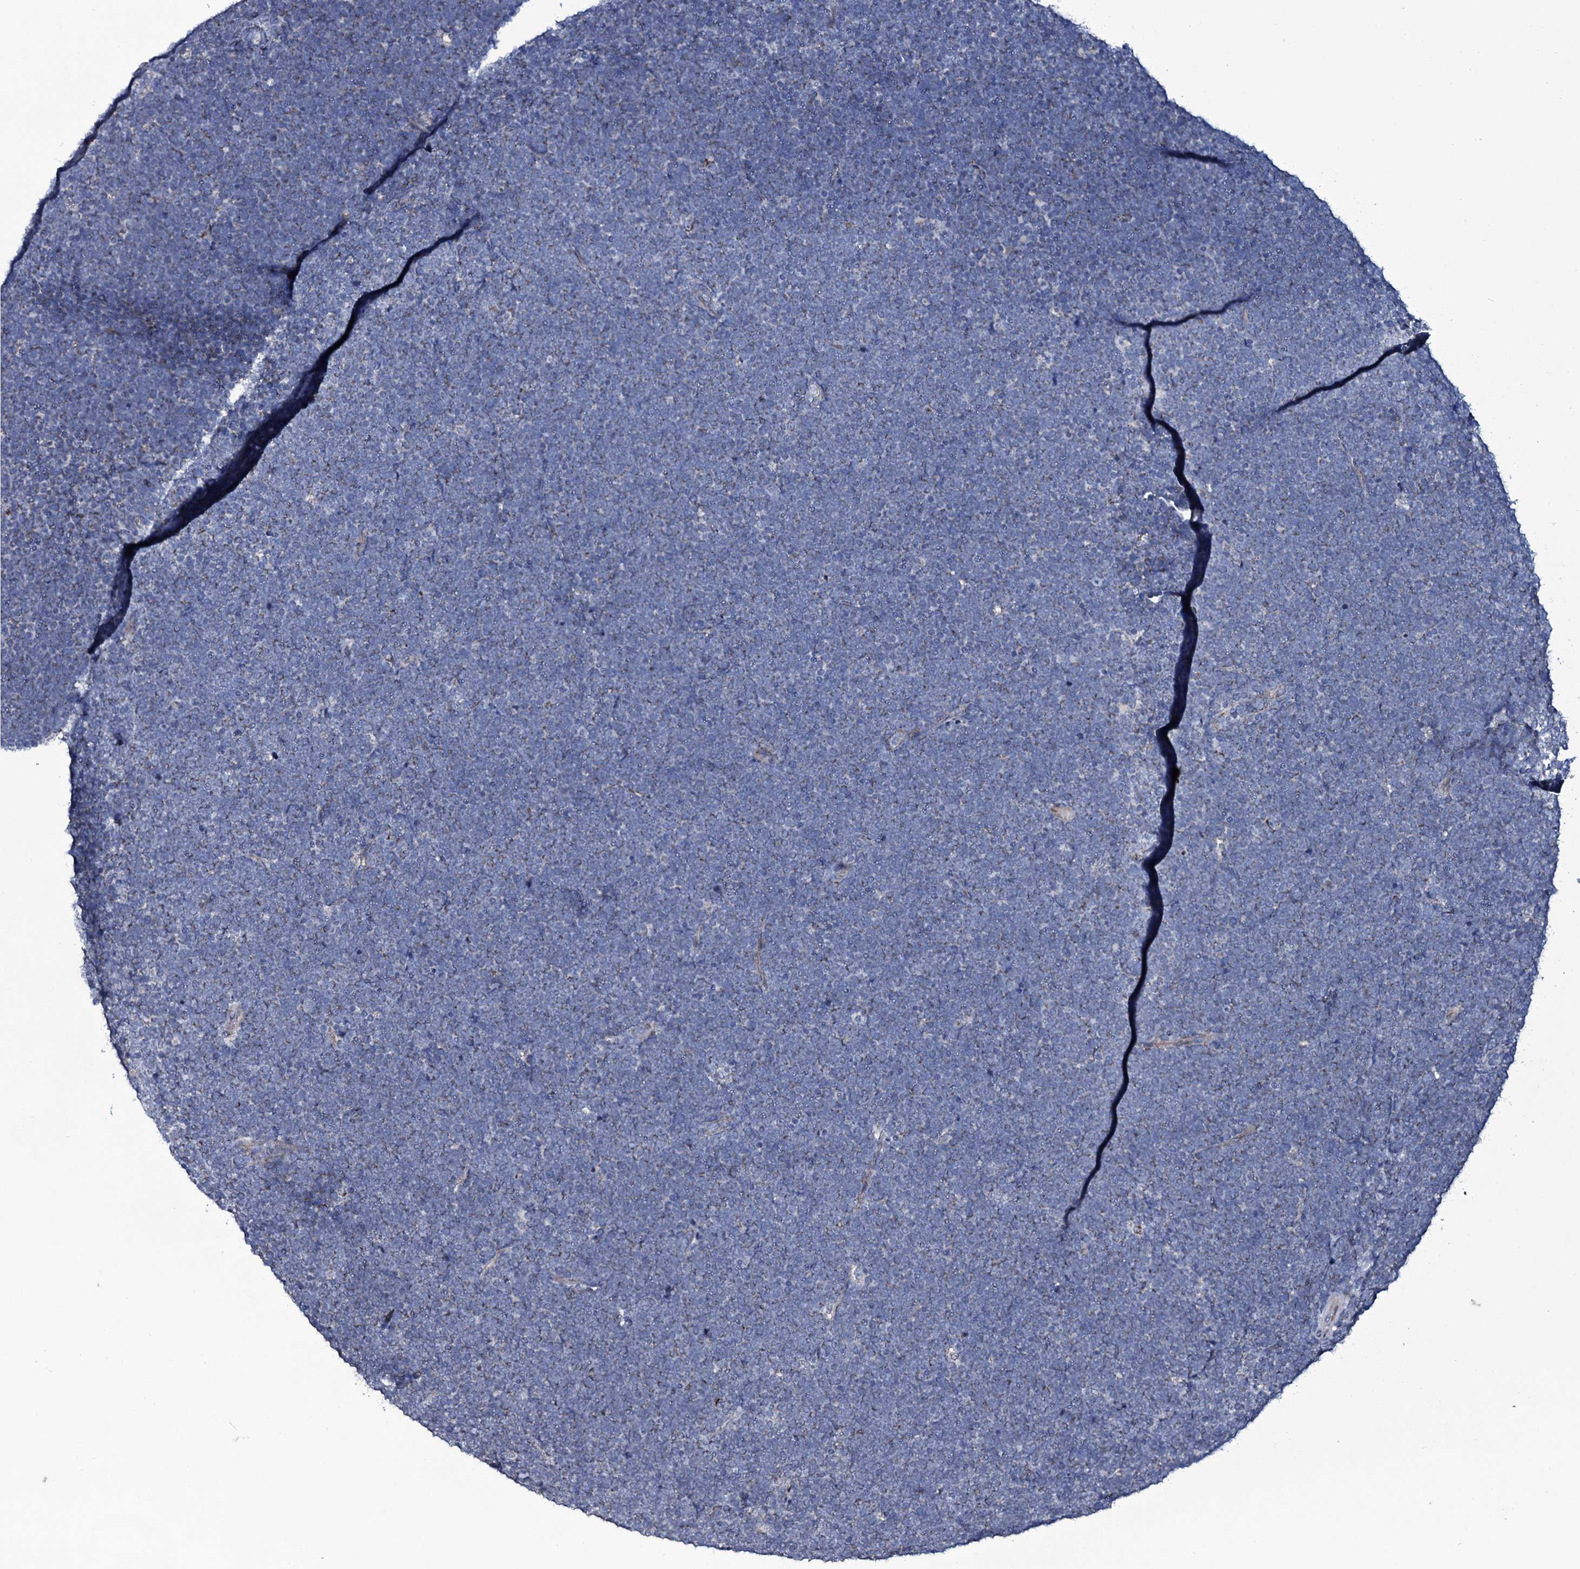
{"staining": {"intensity": "negative", "quantity": "none", "location": "none"}, "tissue": "lymphoma", "cell_type": "Tumor cells", "image_type": "cancer", "snomed": [{"axis": "morphology", "description": "Malignant lymphoma, non-Hodgkin's type, High grade"}, {"axis": "topography", "description": "Lymph node"}], "caption": "Human malignant lymphoma, non-Hodgkin's type (high-grade) stained for a protein using immunohistochemistry (IHC) shows no expression in tumor cells.", "gene": "WIPF3", "patient": {"sex": "male", "age": 13}}